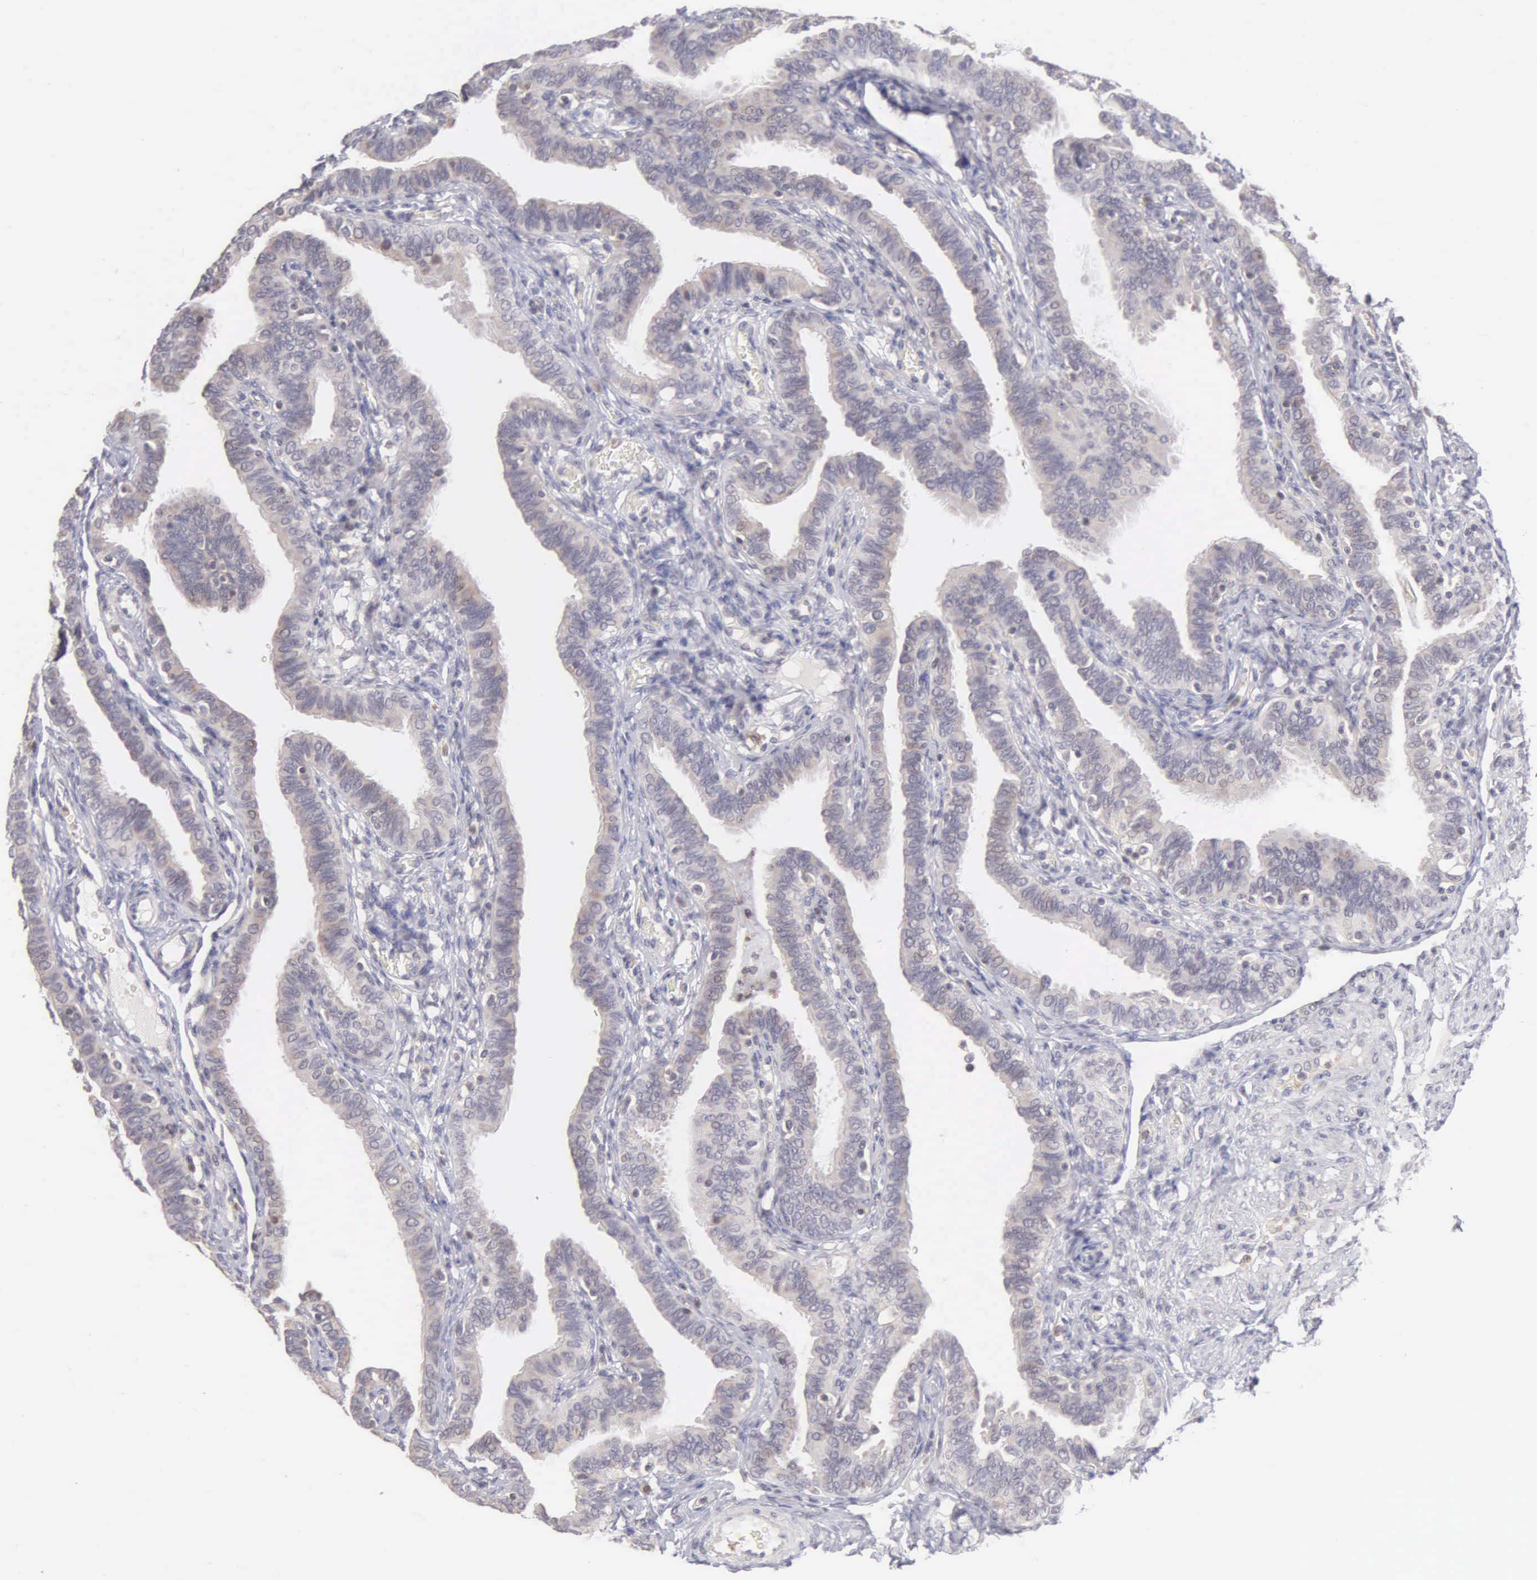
{"staining": {"intensity": "negative", "quantity": "none", "location": "none"}, "tissue": "fallopian tube", "cell_type": "Glandular cells", "image_type": "normal", "snomed": [{"axis": "morphology", "description": "Normal tissue, NOS"}, {"axis": "topography", "description": "Fallopian tube"}], "caption": "DAB (3,3'-diaminobenzidine) immunohistochemical staining of unremarkable fallopian tube reveals no significant positivity in glandular cells.", "gene": "BRD1", "patient": {"sex": "female", "age": 38}}